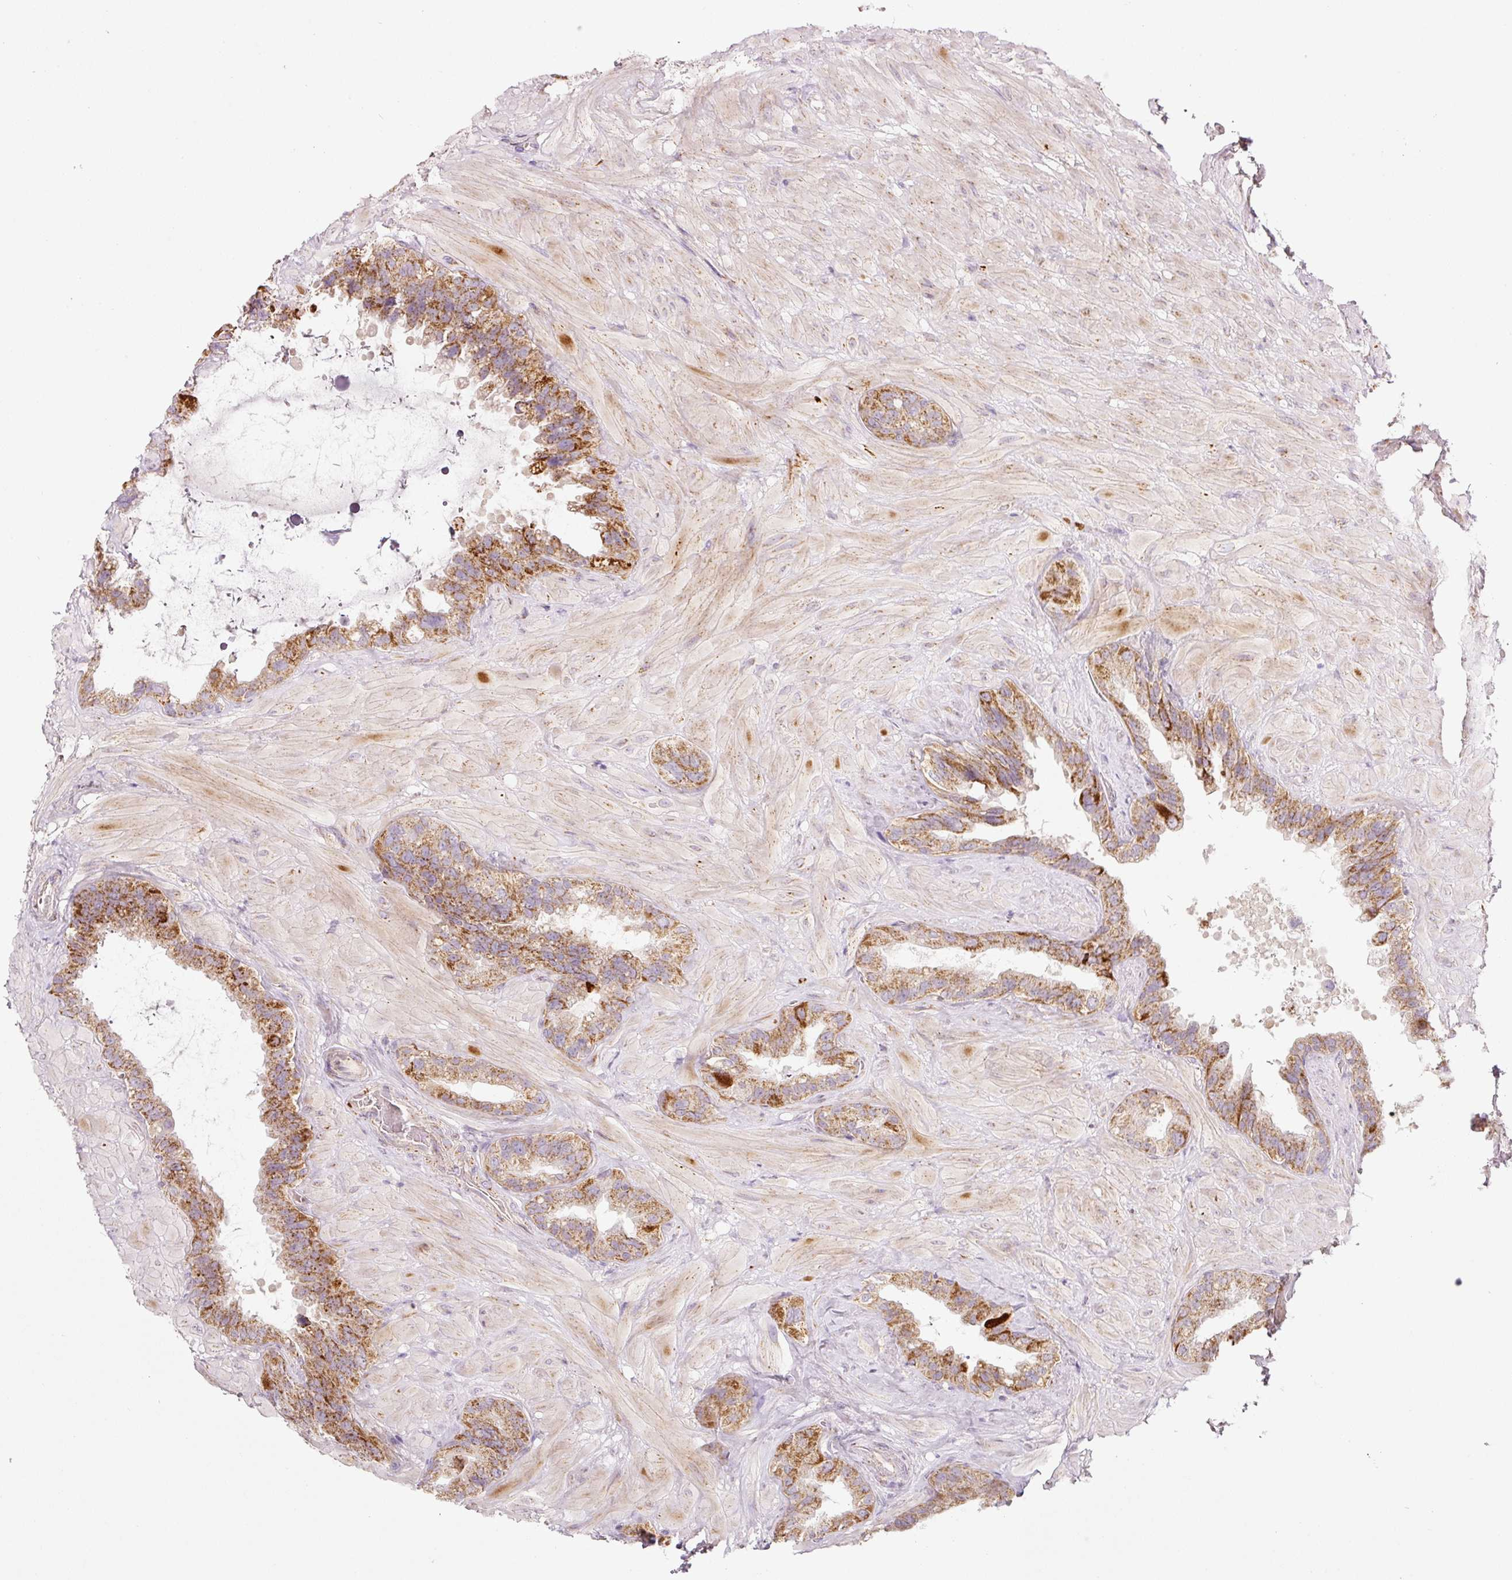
{"staining": {"intensity": "moderate", "quantity": ">75%", "location": "cytoplasmic/membranous"}, "tissue": "seminal vesicle", "cell_type": "Glandular cells", "image_type": "normal", "snomed": [{"axis": "morphology", "description": "Normal tissue, NOS"}, {"axis": "topography", "description": "Seminal veicle"}, {"axis": "topography", "description": "Peripheral nerve tissue"}], "caption": "Immunohistochemistry (IHC) histopathology image of benign seminal vesicle: seminal vesicle stained using immunohistochemistry (IHC) exhibits medium levels of moderate protein expression localized specifically in the cytoplasmic/membranous of glandular cells, appearing as a cytoplasmic/membranous brown color.", "gene": "FAM78B", "patient": {"sex": "male", "age": 76}}